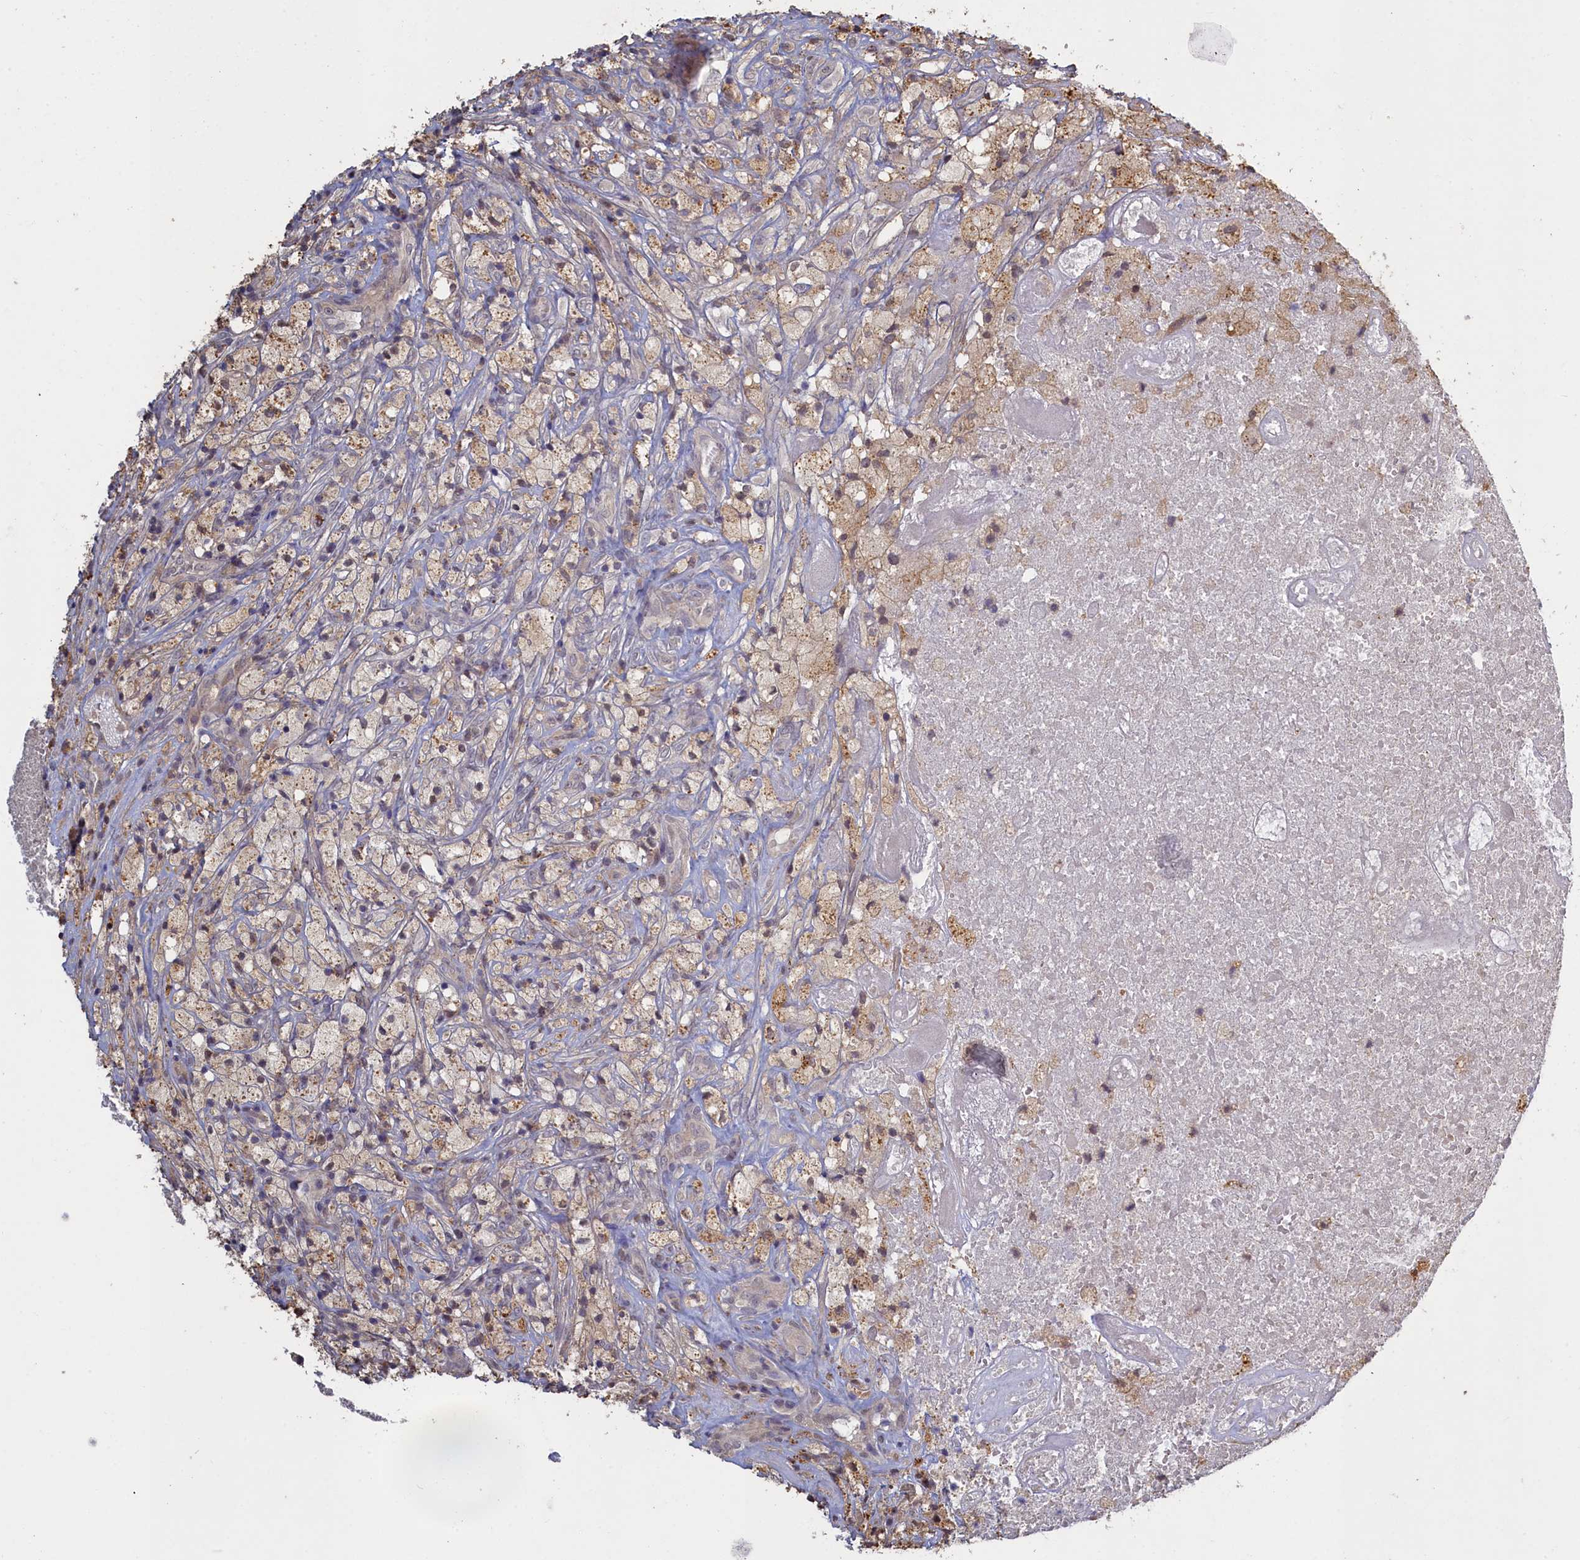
{"staining": {"intensity": "weak", "quantity": "25%-75%", "location": "cytoplasmic/membranous"}, "tissue": "glioma", "cell_type": "Tumor cells", "image_type": "cancer", "snomed": [{"axis": "morphology", "description": "Glioma, malignant, High grade"}, {"axis": "topography", "description": "Brain"}], "caption": "A histopathology image showing weak cytoplasmic/membranous expression in approximately 25%-75% of tumor cells in glioma, as visualized by brown immunohistochemical staining.", "gene": "UCHL3", "patient": {"sex": "male", "age": 69}}